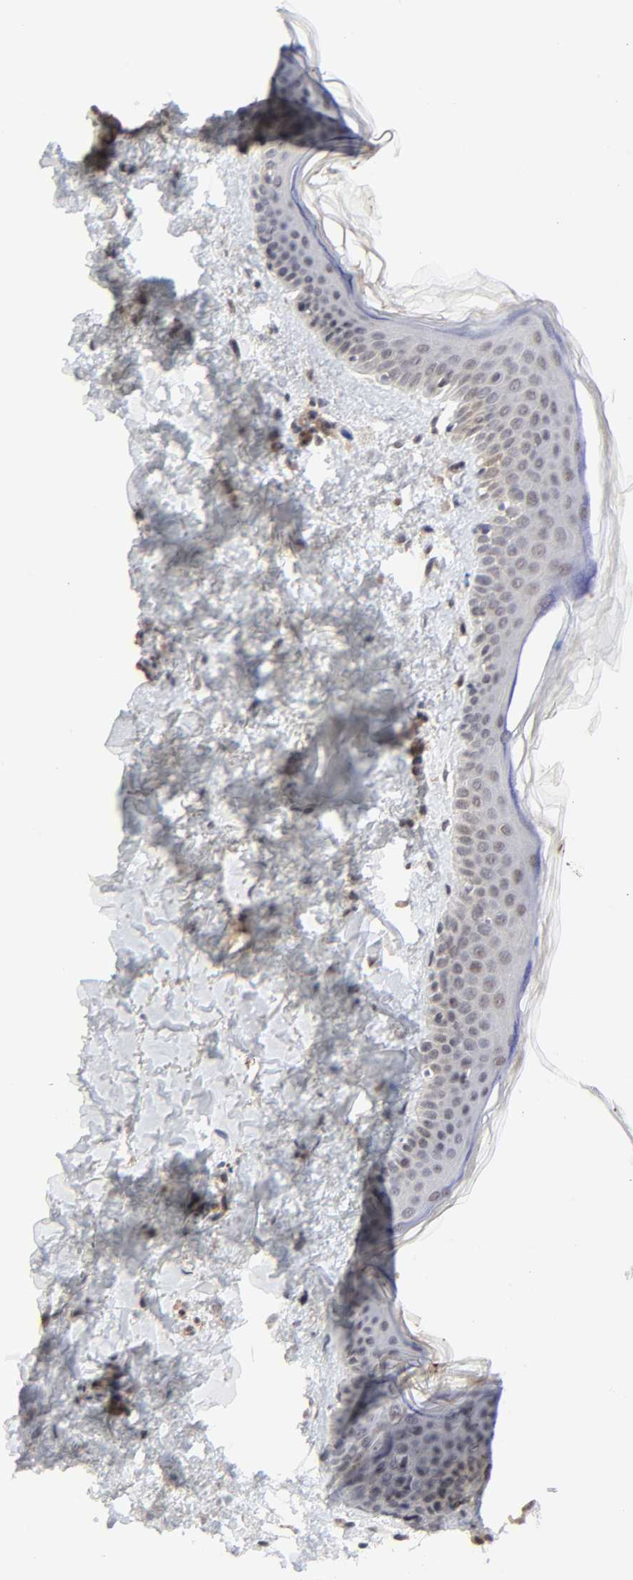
{"staining": {"intensity": "negative", "quantity": "none", "location": "none"}, "tissue": "skin", "cell_type": "Fibroblasts", "image_type": "normal", "snomed": [{"axis": "morphology", "description": "Normal tissue, NOS"}, {"axis": "topography", "description": "Skin"}], "caption": "Immunohistochemistry (IHC) histopathology image of normal skin: human skin stained with DAB (3,3'-diaminobenzidine) demonstrates no significant protein staining in fibroblasts. Nuclei are stained in blue.", "gene": "CASP10", "patient": {"sex": "female", "age": 56}}